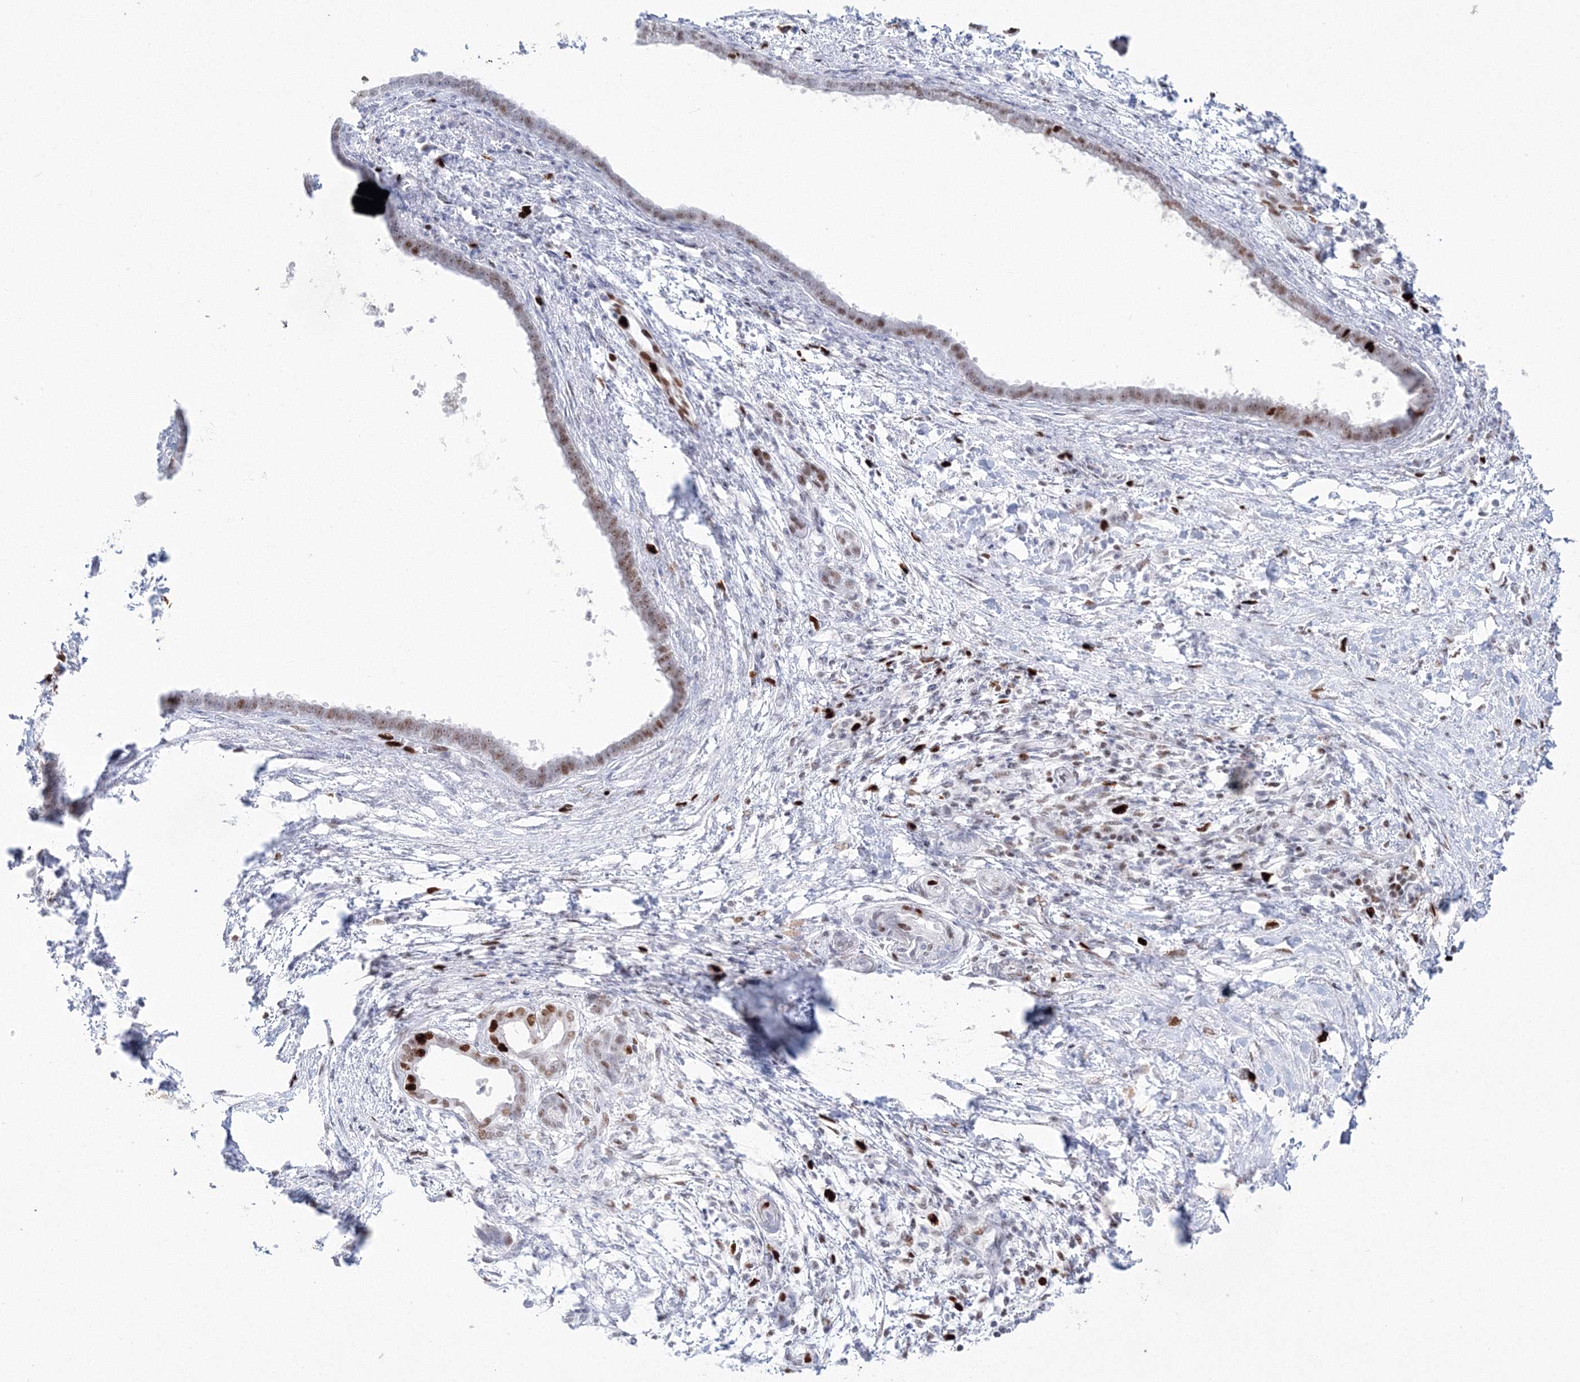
{"staining": {"intensity": "strong", "quantity": "<25%", "location": "nuclear"}, "tissue": "pancreatic cancer", "cell_type": "Tumor cells", "image_type": "cancer", "snomed": [{"axis": "morphology", "description": "Adenocarcinoma, NOS"}, {"axis": "topography", "description": "Pancreas"}], "caption": "DAB (3,3'-diaminobenzidine) immunohistochemical staining of pancreatic cancer reveals strong nuclear protein positivity in about <25% of tumor cells.", "gene": "LIG1", "patient": {"sex": "female", "age": 55}}